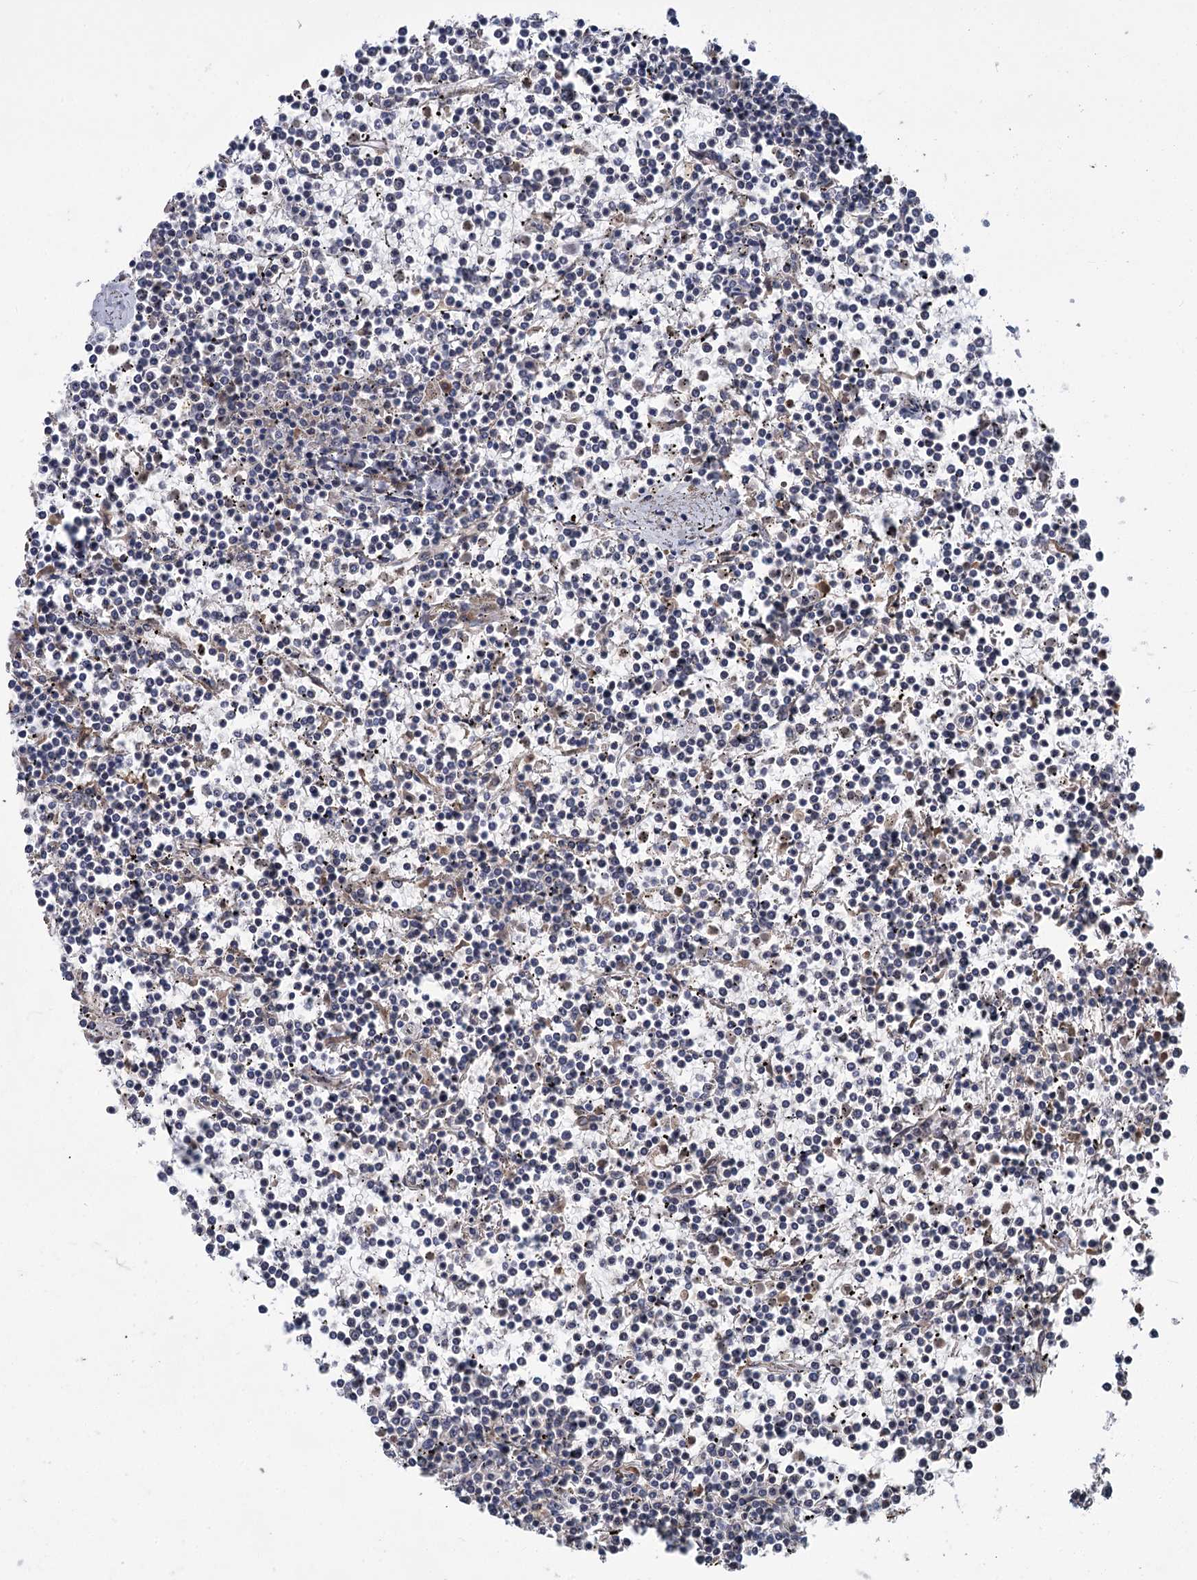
{"staining": {"intensity": "negative", "quantity": "none", "location": "none"}, "tissue": "lymphoma", "cell_type": "Tumor cells", "image_type": "cancer", "snomed": [{"axis": "morphology", "description": "Malignant lymphoma, non-Hodgkin's type, Low grade"}, {"axis": "topography", "description": "Spleen"}], "caption": "Tumor cells are negative for protein expression in human lymphoma. (Immunohistochemistry (ihc), brightfield microscopy, high magnification).", "gene": "APBA2", "patient": {"sex": "female", "age": 19}}